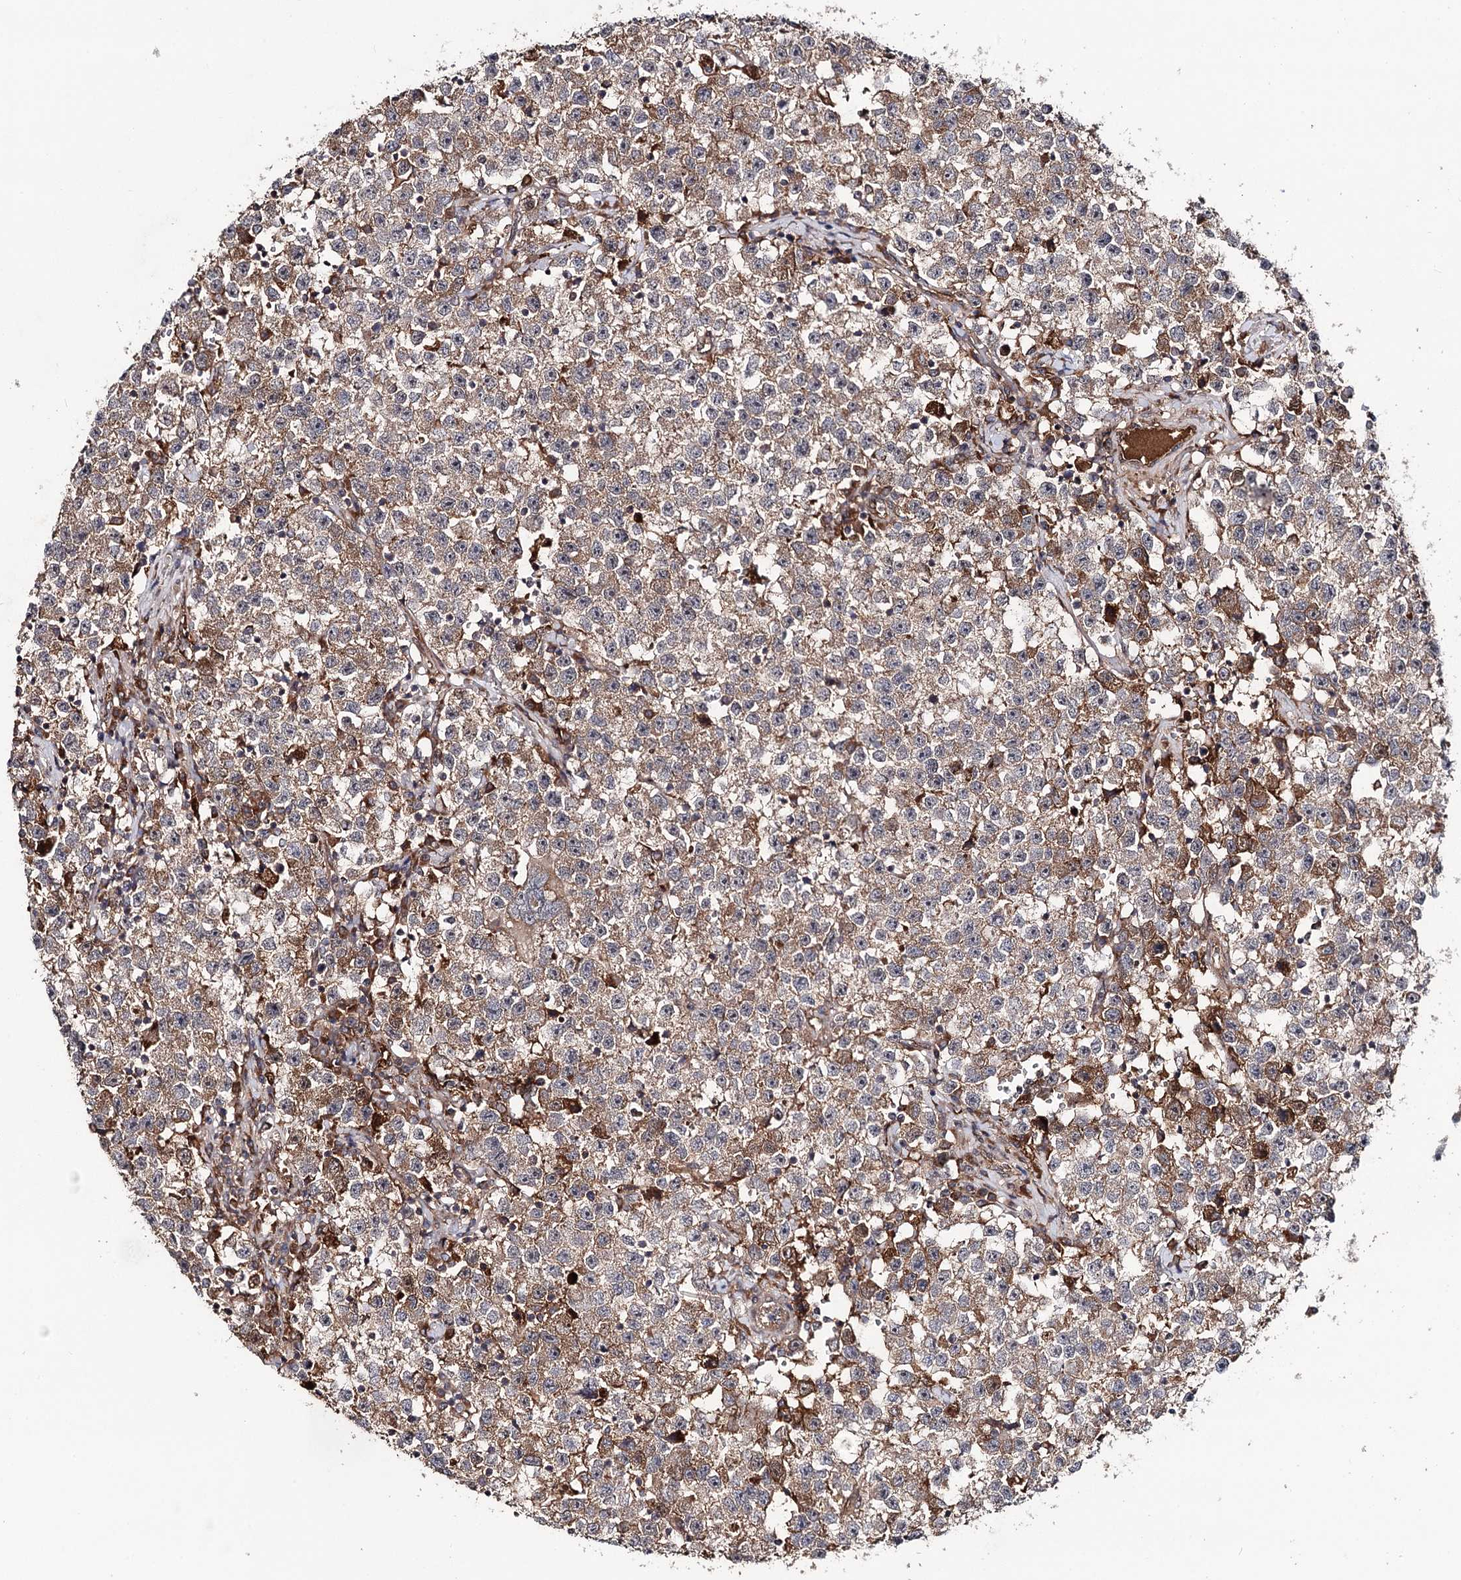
{"staining": {"intensity": "moderate", "quantity": "<25%", "location": "cytoplasmic/membranous"}, "tissue": "testis cancer", "cell_type": "Tumor cells", "image_type": "cancer", "snomed": [{"axis": "morphology", "description": "Seminoma, NOS"}, {"axis": "topography", "description": "Testis"}], "caption": "Protein analysis of testis cancer (seminoma) tissue exhibits moderate cytoplasmic/membranous staining in about <25% of tumor cells. (DAB IHC, brown staining for protein, blue staining for nuclei).", "gene": "MSANTD2", "patient": {"sex": "male", "age": 22}}